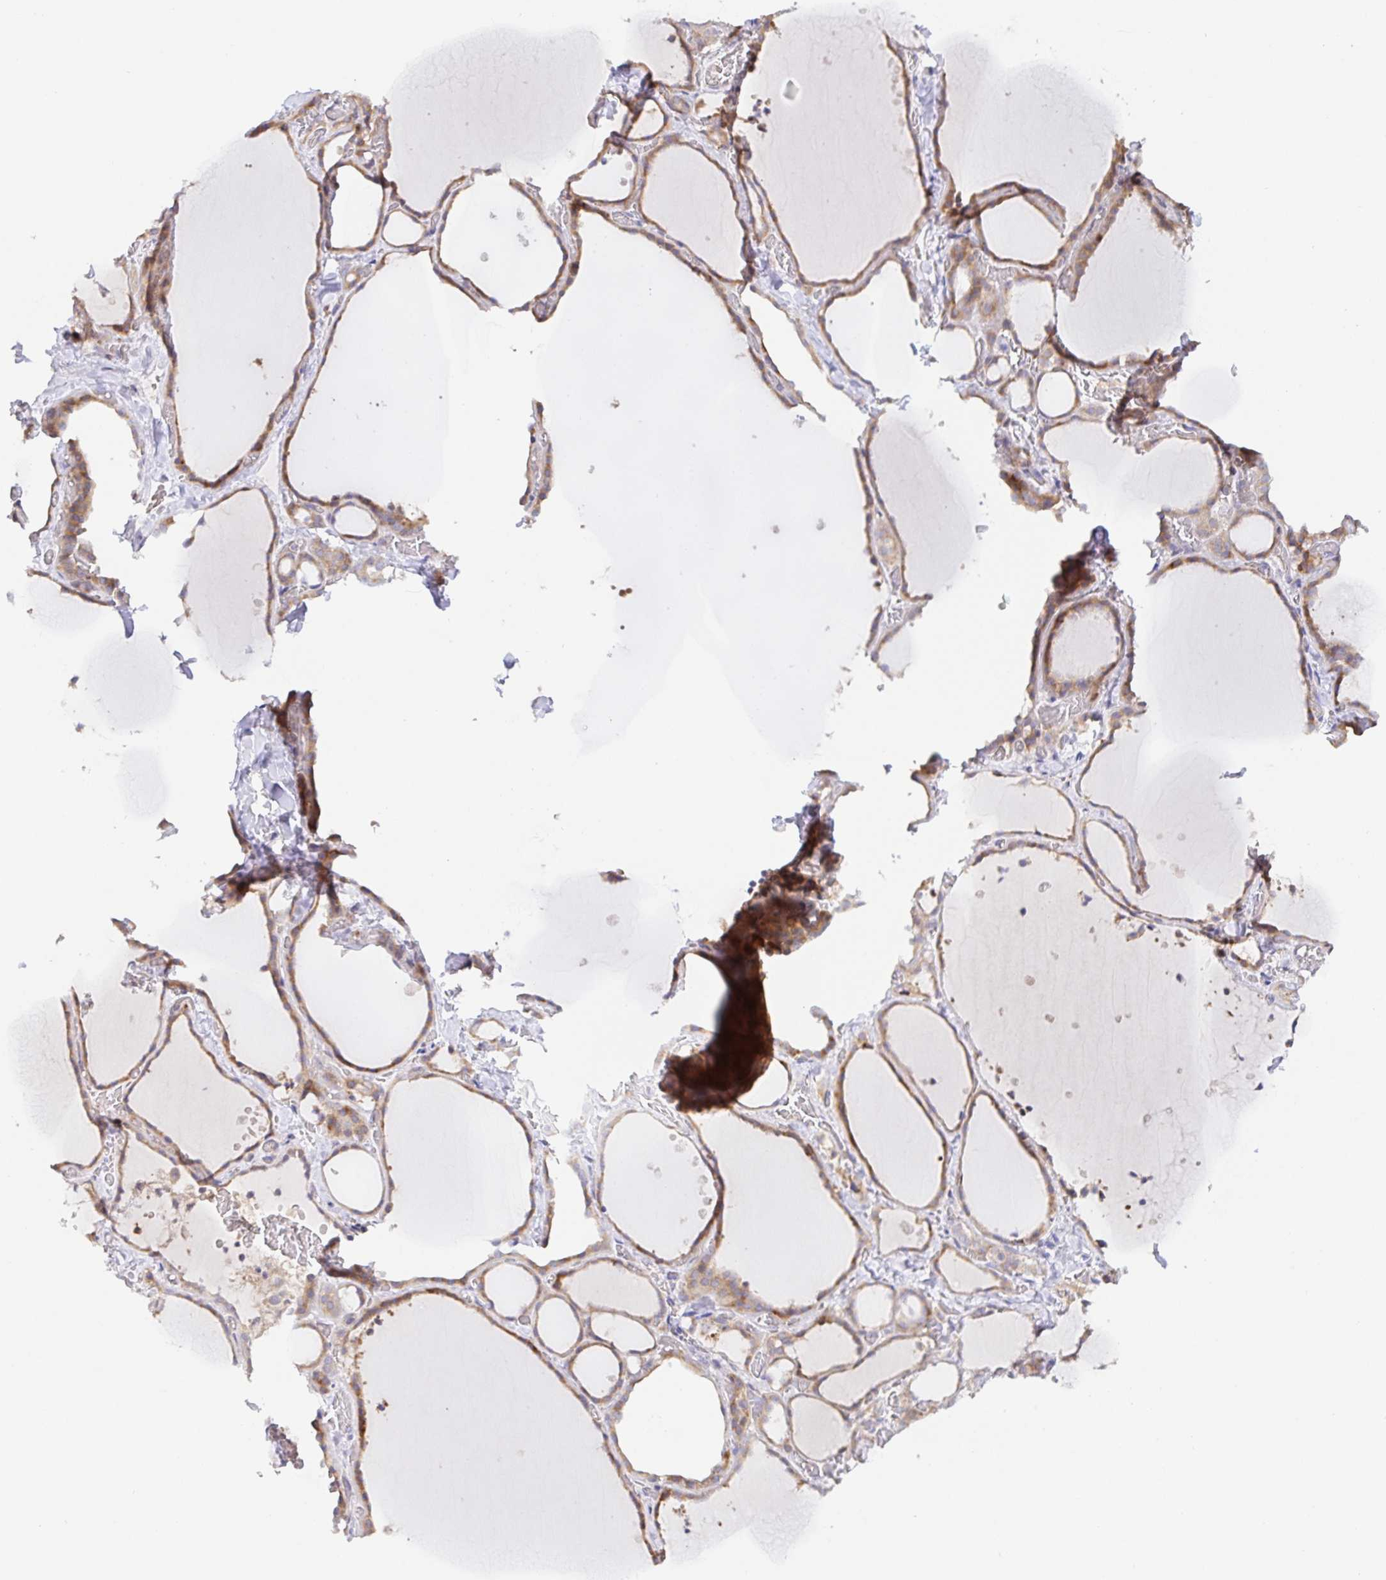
{"staining": {"intensity": "moderate", "quantity": ">75%", "location": "cytoplasmic/membranous"}, "tissue": "thyroid gland", "cell_type": "Glandular cells", "image_type": "normal", "snomed": [{"axis": "morphology", "description": "Normal tissue, NOS"}, {"axis": "topography", "description": "Thyroid gland"}], "caption": "The image displays immunohistochemical staining of benign thyroid gland. There is moderate cytoplasmic/membranous expression is present in about >75% of glandular cells.", "gene": "ZDHHC11B", "patient": {"sex": "female", "age": 36}}